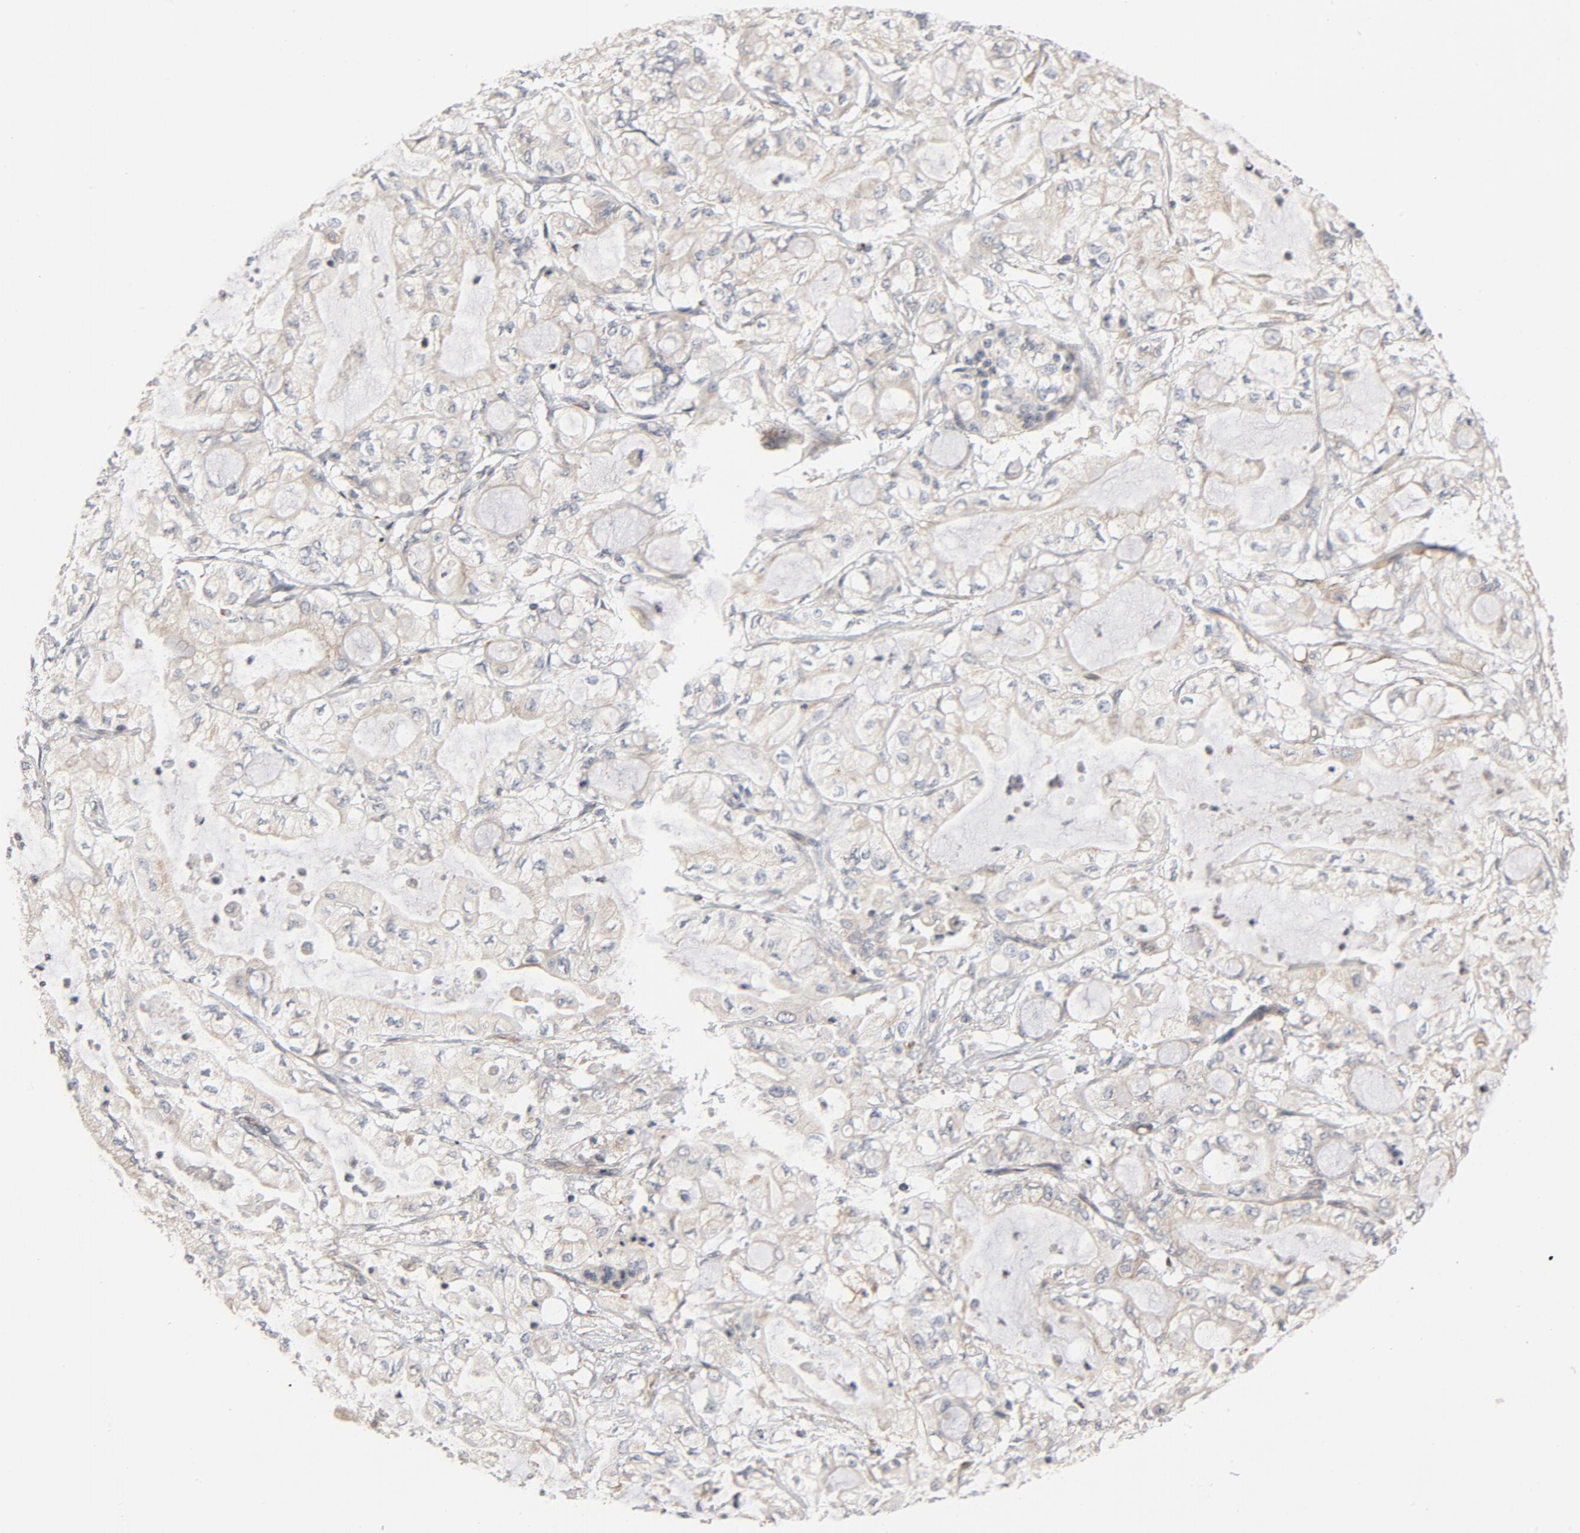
{"staining": {"intensity": "weak", "quantity": "25%-75%", "location": "cytoplasmic/membranous"}, "tissue": "pancreatic cancer", "cell_type": "Tumor cells", "image_type": "cancer", "snomed": [{"axis": "morphology", "description": "Adenocarcinoma, NOS"}, {"axis": "topography", "description": "Pancreas"}], "caption": "This photomicrograph reveals IHC staining of human pancreatic cancer (adenocarcinoma), with low weak cytoplasmic/membranous staining in about 25%-75% of tumor cells.", "gene": "TRIOBP", "patient": {"sex": "male", "age": 79}}